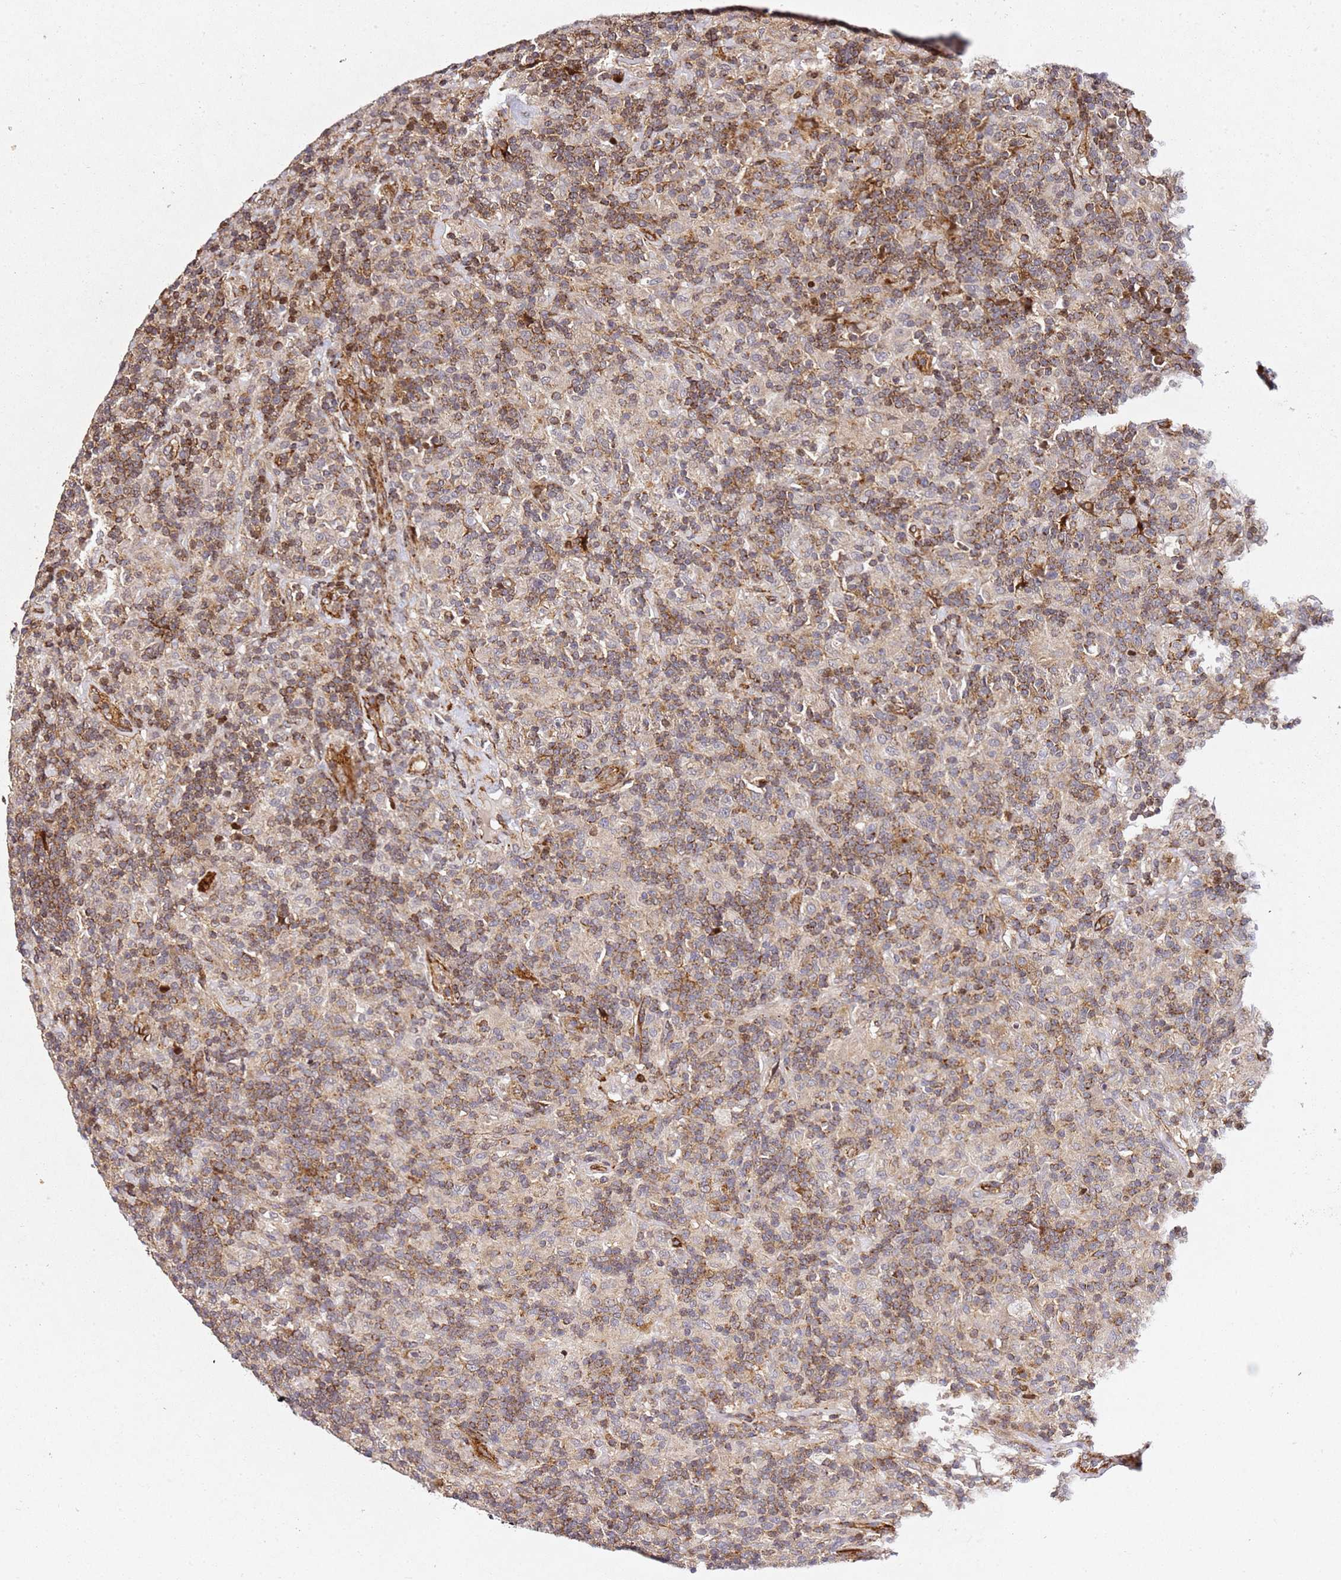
{"staining": {"intensity": "negative", "quantity": "none", "location": "none"}, "tissue": "lymphoma", "cell_type": "Tumor cells", "image_type": "cancer", "snomed": [{"axis": "morphology", "description": "Hodgkin's disease, NOS"}, {"axis": "topography", "description": "Lymph node"}], "caption": "IHC of Hodgkin's disease reveals no expression in tumor cells.", "gene": "ZNF296", "patient": {"sex": "male", "age": 70}}